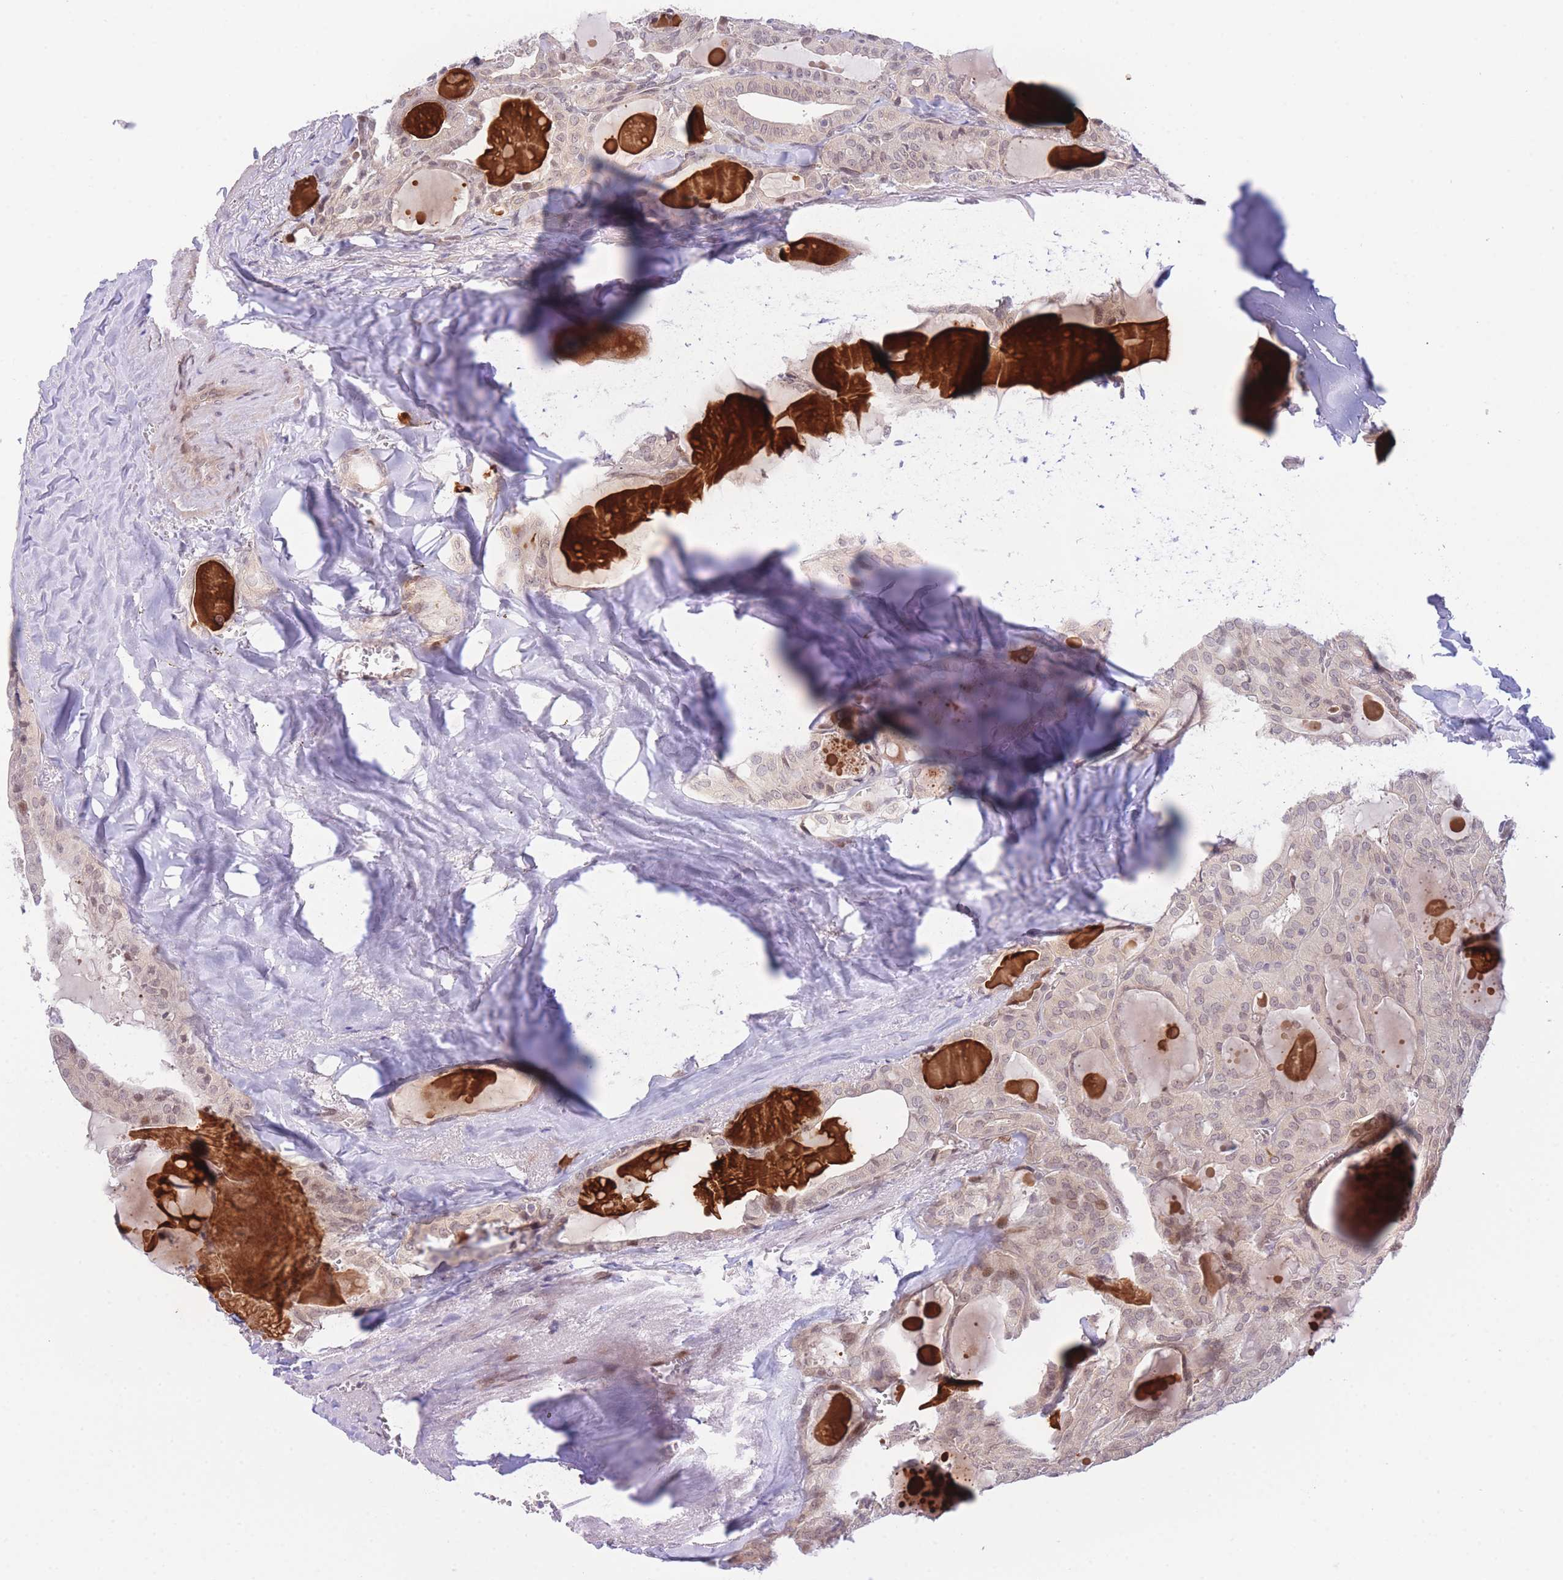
{"staining": {"intensity": "weak", "quantity": "<25%", "location": "nuclear"}, "tissue": "thyroid cancer", "cell_type": "Tumor cells", "image_type": "cancer", "snomed": [{"axis": "morphology", "description": "Papillary adenocarcinoma, NOS"}, {"axis": "topography", "description": "Thyroid gland"}], "caption": "Immunohistochemistry (IHC) image of neoplastic tissue: thyroid papillary adenocarcinoma stained with DAB (3,3'-diaminobenzidine) demonstrates no significant protein positivity in tumor cells. (DAB immunohistochemistry with hematoxylin counter stain).", "gene": "CDC25B", "patient": {"sex": "male", "age": 52}}